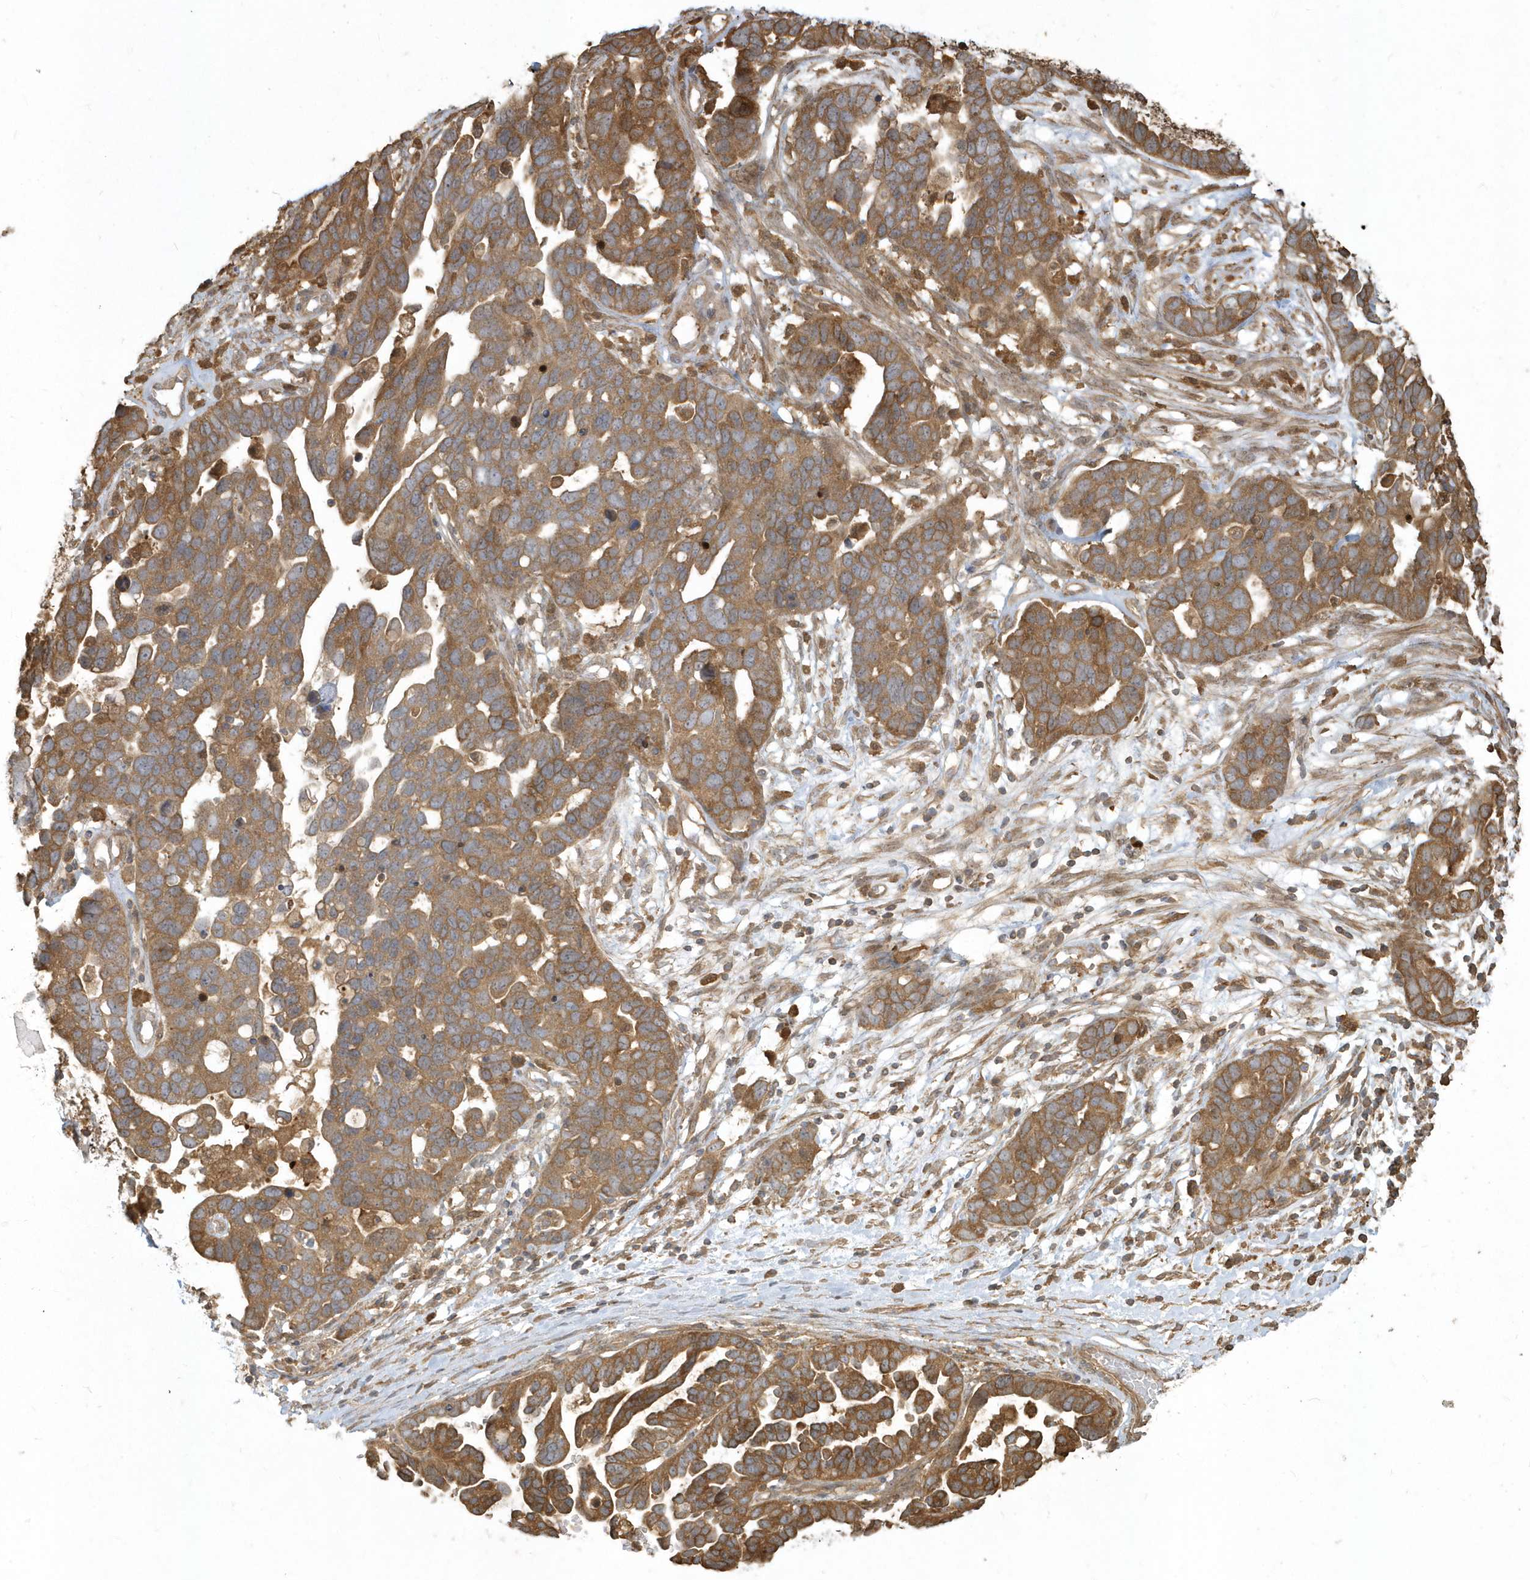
{"staining": {"intensity": "strong", "quantity": ">75%", "location": "cytoplasmic/membranous"}, "tissue": "ovarian cancer", "cell_type": "Tumor cells", "image_type": "cancer", "snomed": [{"axis": "morphology", "description": "Cystadenocarcinoma, serous, NOS"}, {"axis": "topography", "description": "Ovary"}], "caption": "A photomicrograph showing strong cytoplasmic/membranous staining in approximately >75% of tumor cells in ovarian serous cystadenocarcinoma, as visualized by brown immunohistochemical staining.", "gene": "HNMT", "patient": {"sex": "female", "age": 54}}